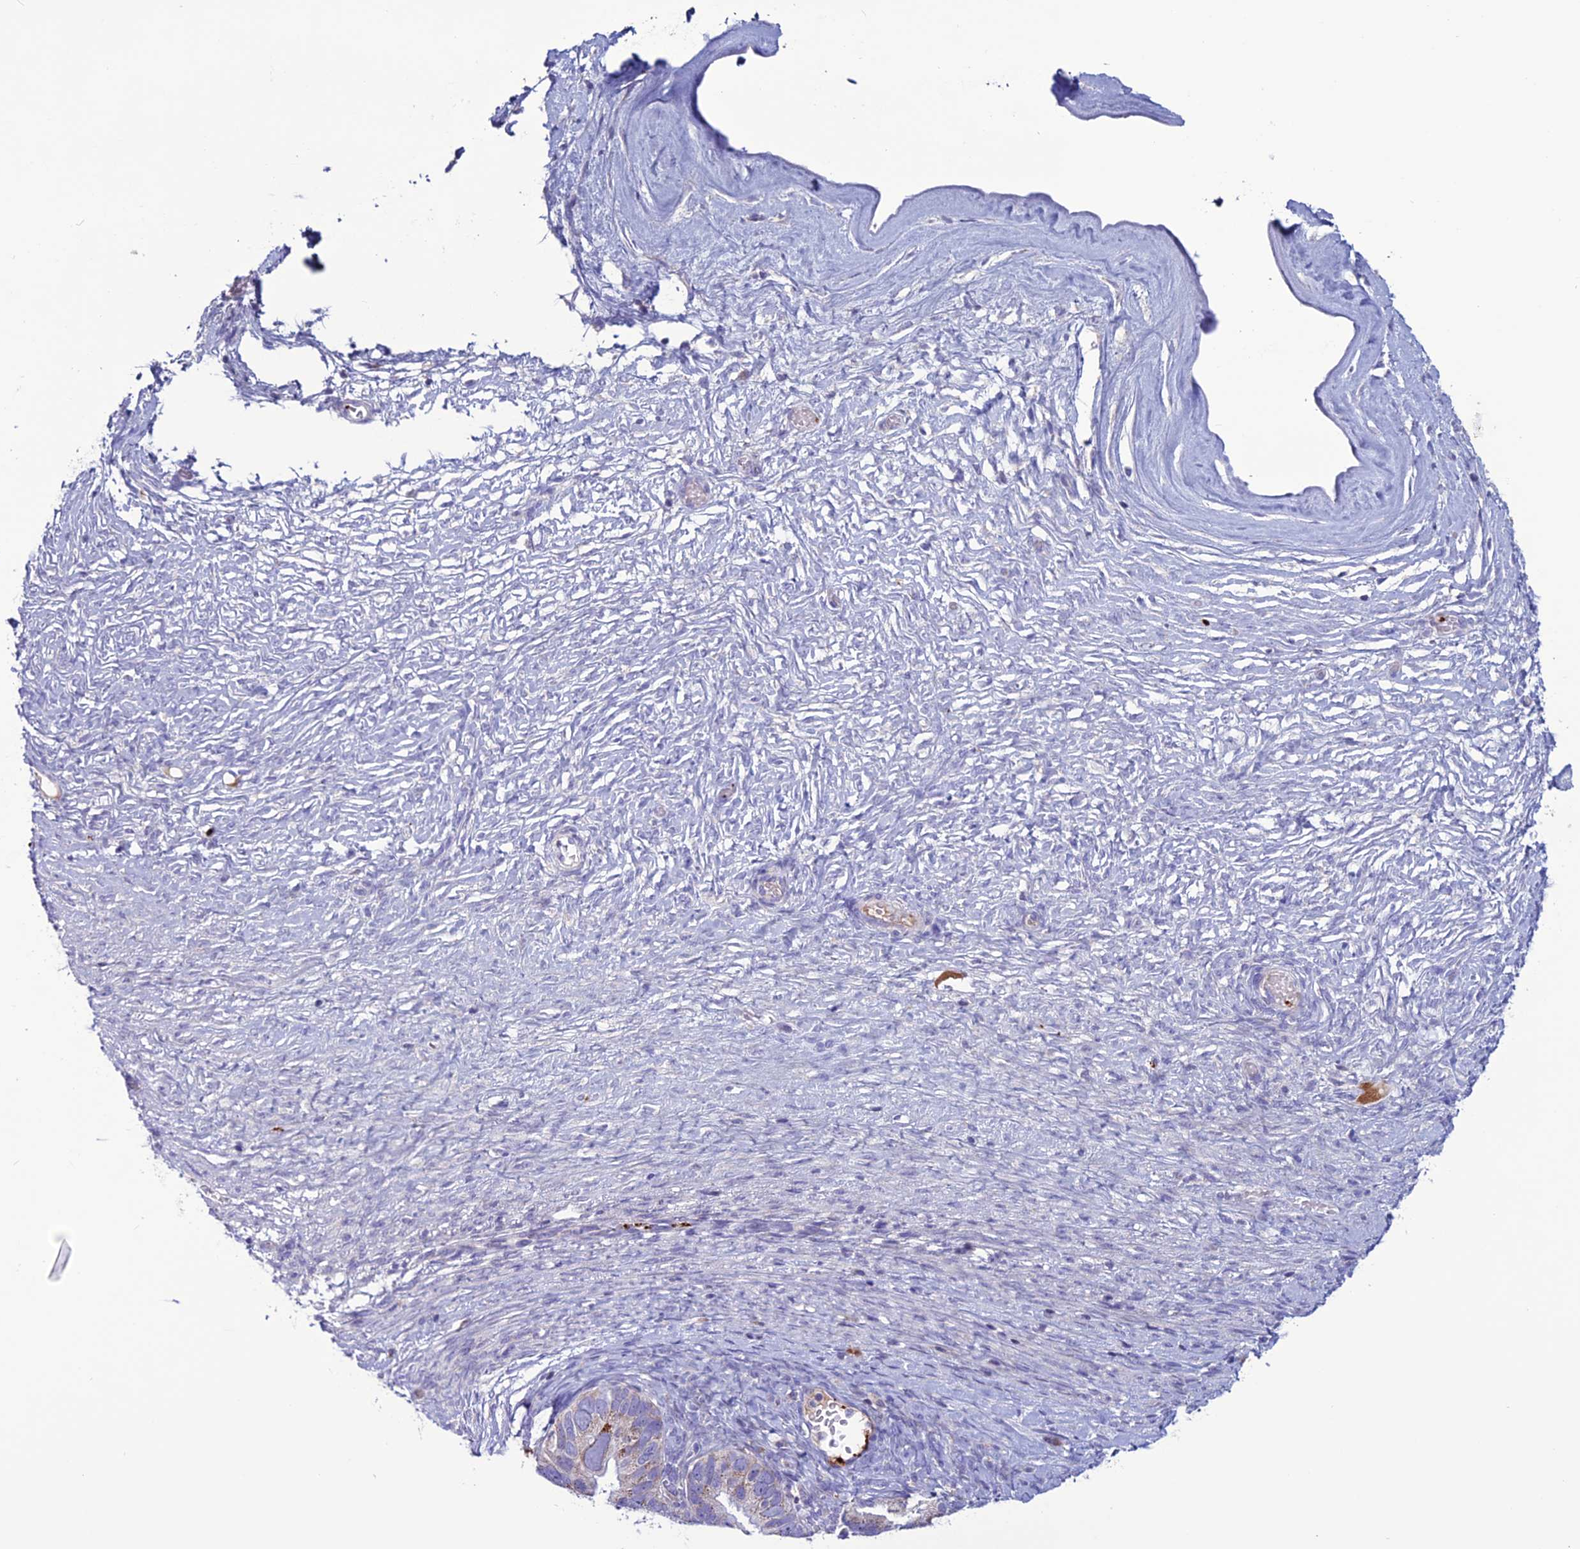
{"staining": {"intensity": "negative", "quantity": "none", "location": "none"}, "tissue": "ovarian cancer", "cell_type": "Tumor cells", "image_type": "cancer", "snomed": [{"axis": "morphology", "description": "Cystadenocarcinoma, serous, NOS"}, {"axis": "topography", "description": "Ovary"}], "caption": "The immunohistochemistry (IHC) micrograph has no significant positivity in tumor cells of ovarian serous cystadenocarcinoma tissue.", "gene": "C21orf140", "patient": {"sex": "female", "age": 56}}